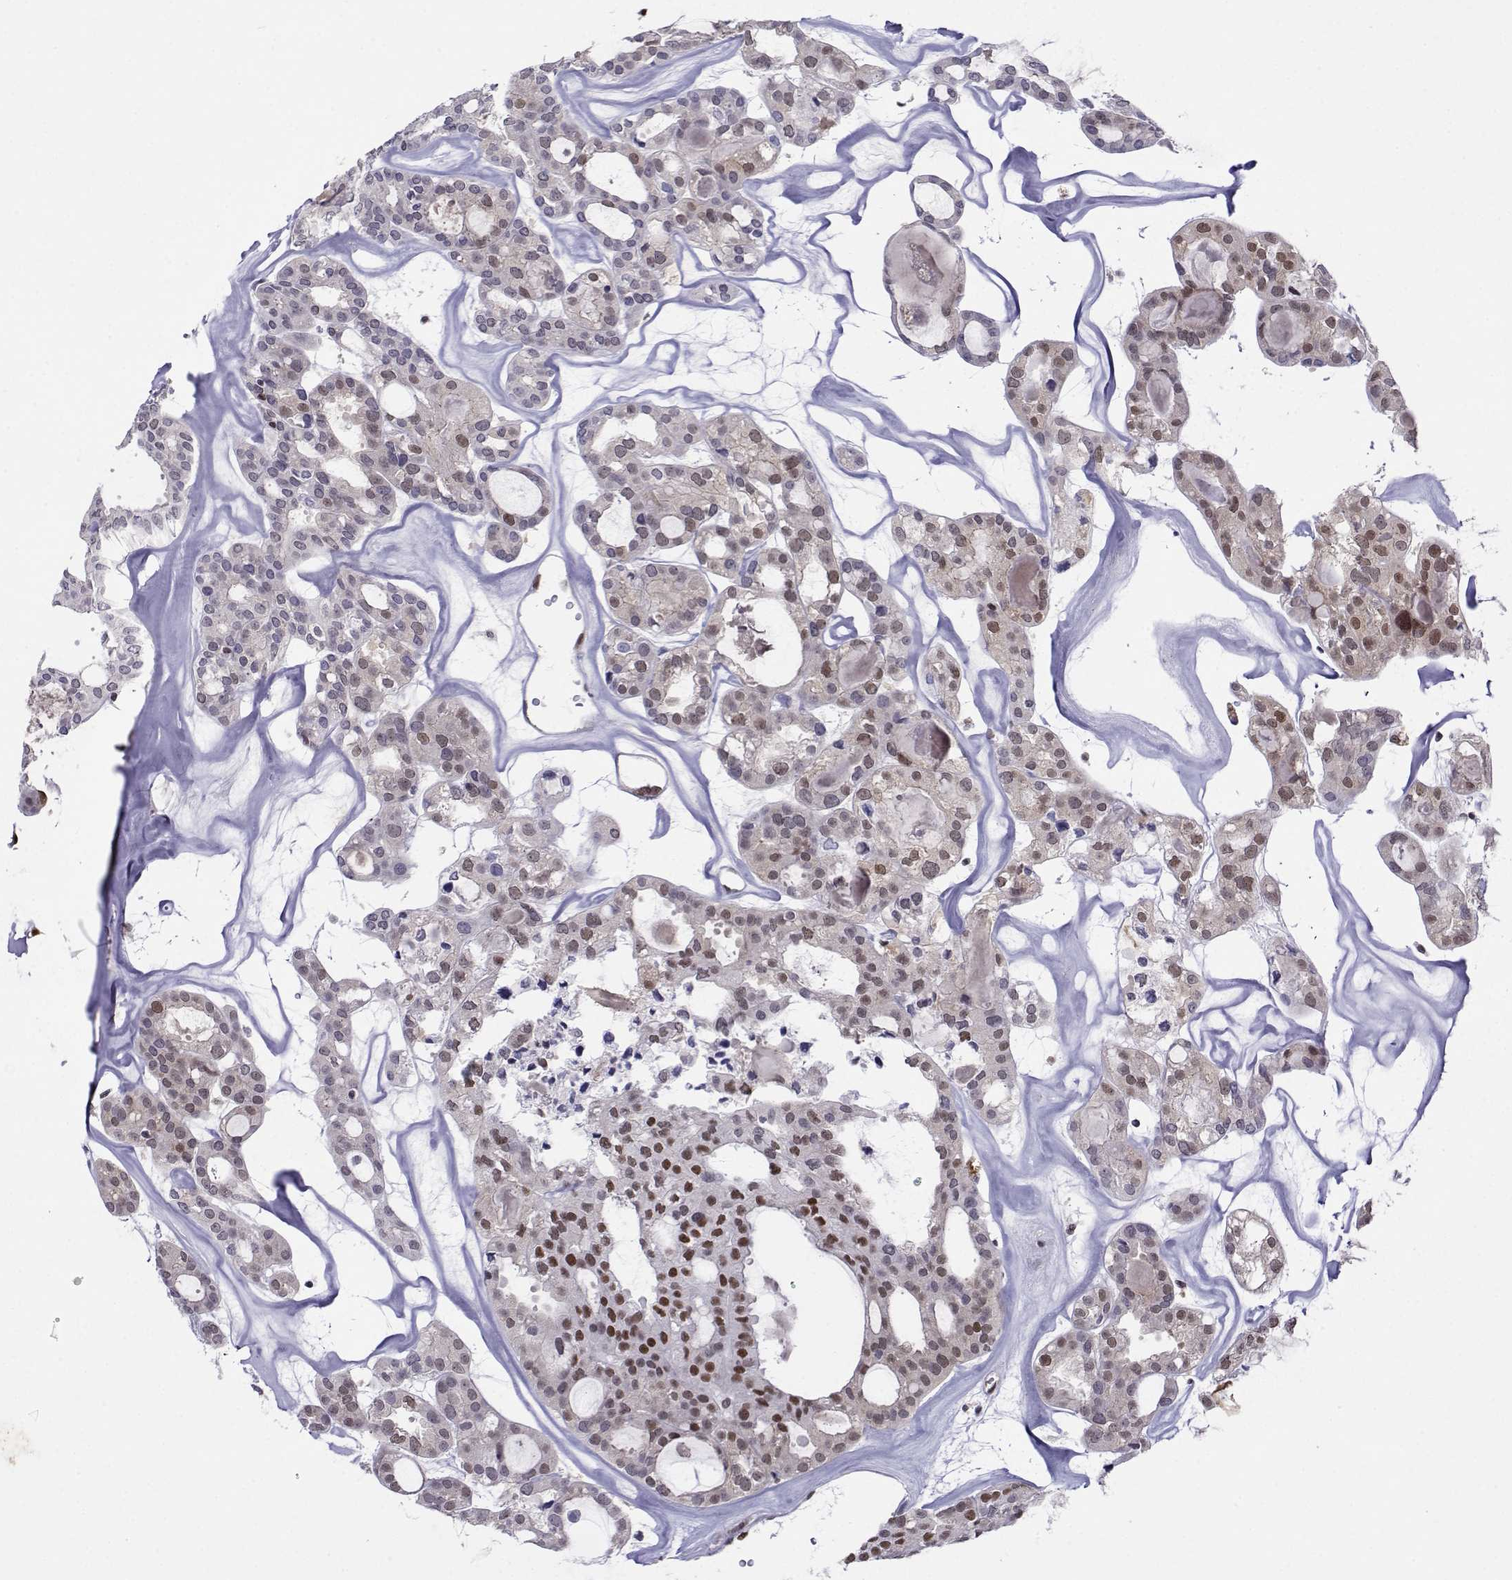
{"staining": {"intensity": "moderate", "quantity": "<25%", "location": "nuclear"}, "tissue": "thyroid cancer", "cell_type": "Tumor cells", "image_type": "cancer", "snomed": [{"axis": "morphology", "description": "Follicular adenoma carcinoma, NOS"}, {"axis": "topography", "description": "Thyroid gland"}], "caption": "Immunohistochemistry (IHC) micrograph of neoplastic tissue: thyroid cancer stained using IHC exhibits low levels of moderate protein expression localized specifically in the nuclear of tumor cells, appearing as a nuclear brown color.", "gene": "ERF", "patient": {"sex": "male", "age": 75}}